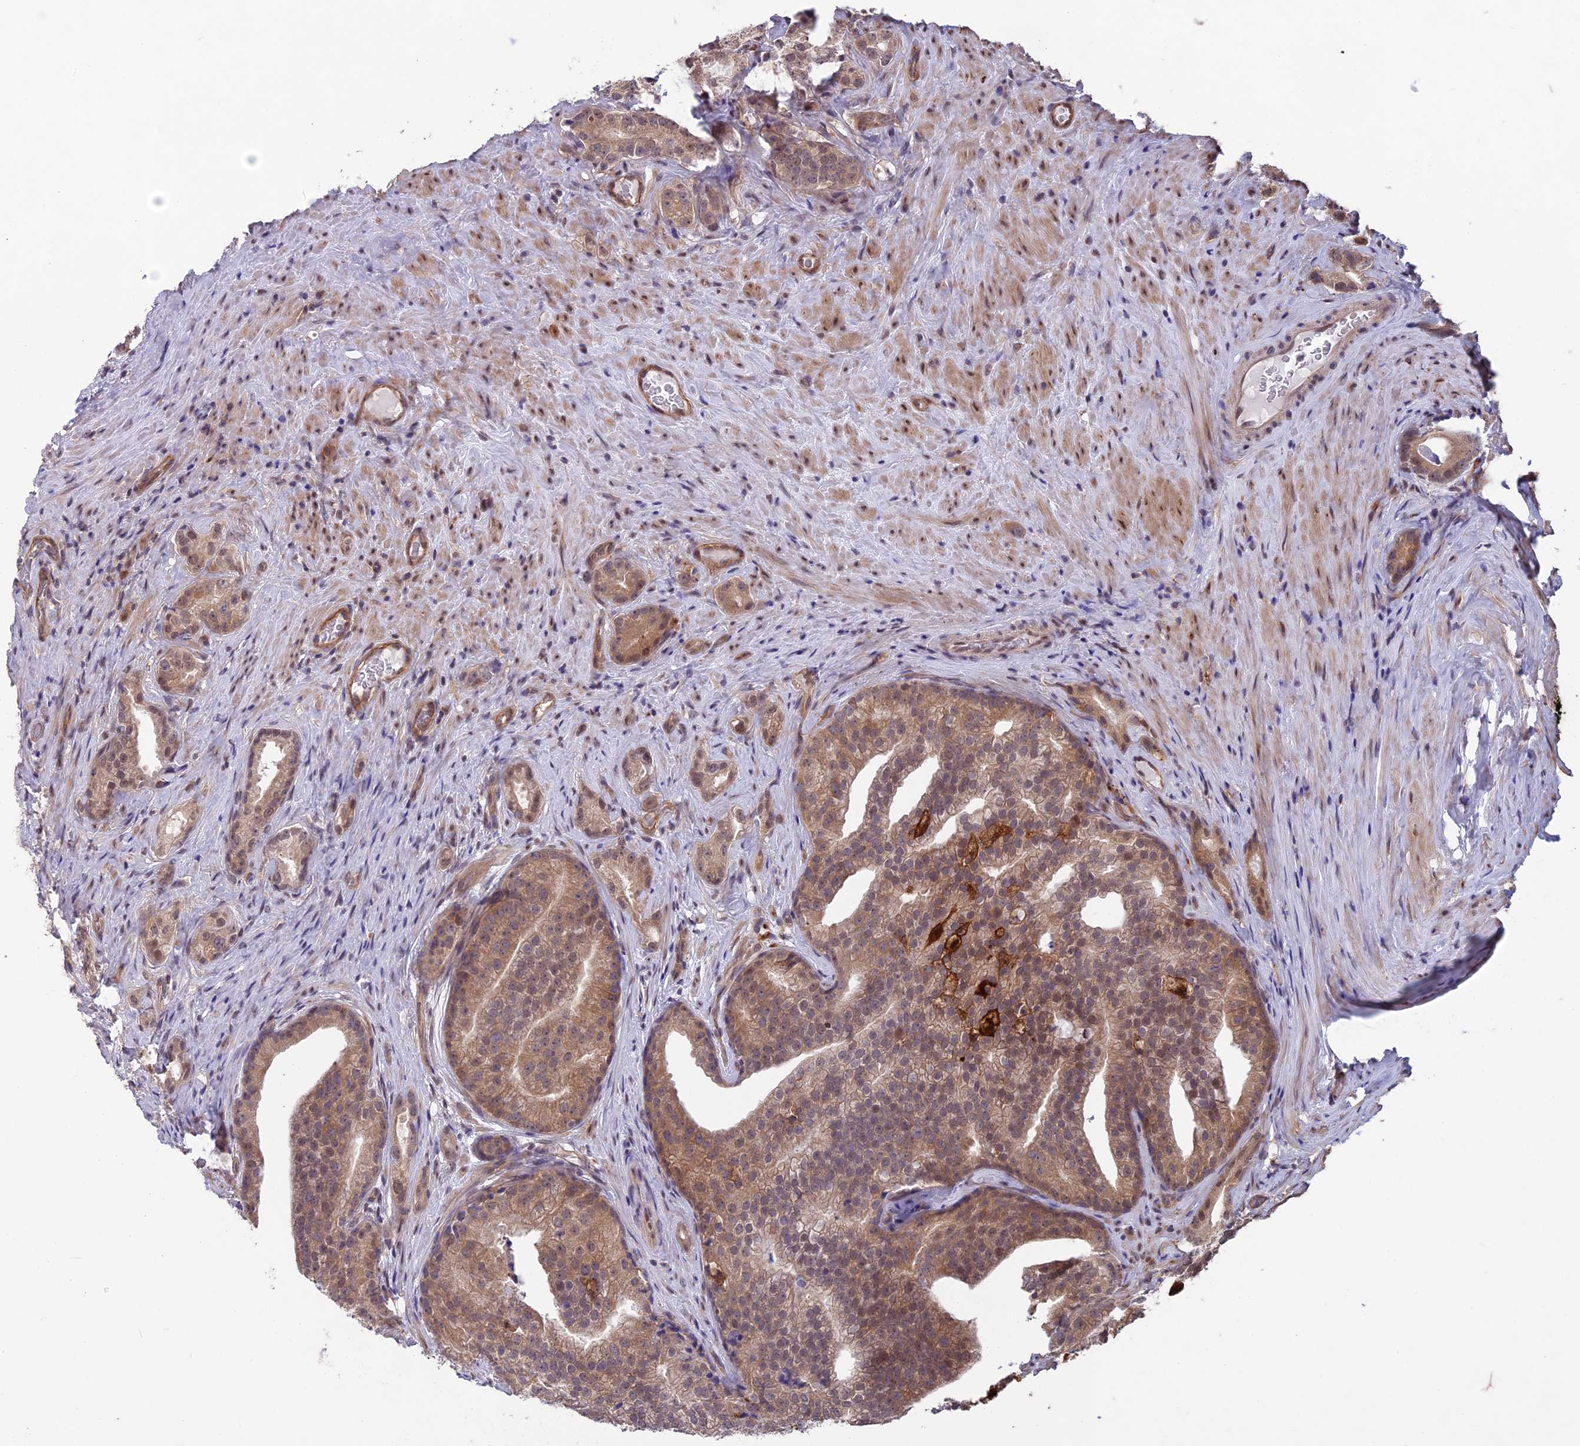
{"staining": {"intensity": "moderate", "quantity": ">75%", "location": "cytoplasmic/membranous"}, "tissue": "prostate cancer", "cell_type": "Tumor cells", "image_type": "cancer", "snomed": [{"axis": "morphology", "description": "Adenocarcinoma, Low grade"}, {"axis": "topography", "description": "Prostate"}], "caption": "High-magnification brightfield microscopy of adenocarcinoma (low-grade) (prostate) stained with DAB (brown) and counterstained with hematoxylin (blue). tumor cells exhibit moderate cytoplasmic/membranous expression is identified in approximately>75% of cells. The staining was performed using DAB (3,3'-diaminobenzidine), with brown indicating positive protein expression. Nuclei are stained blue with hematoxylin.", "gene": "MAST2", "patient": {"sex": "male", "age": 71}}